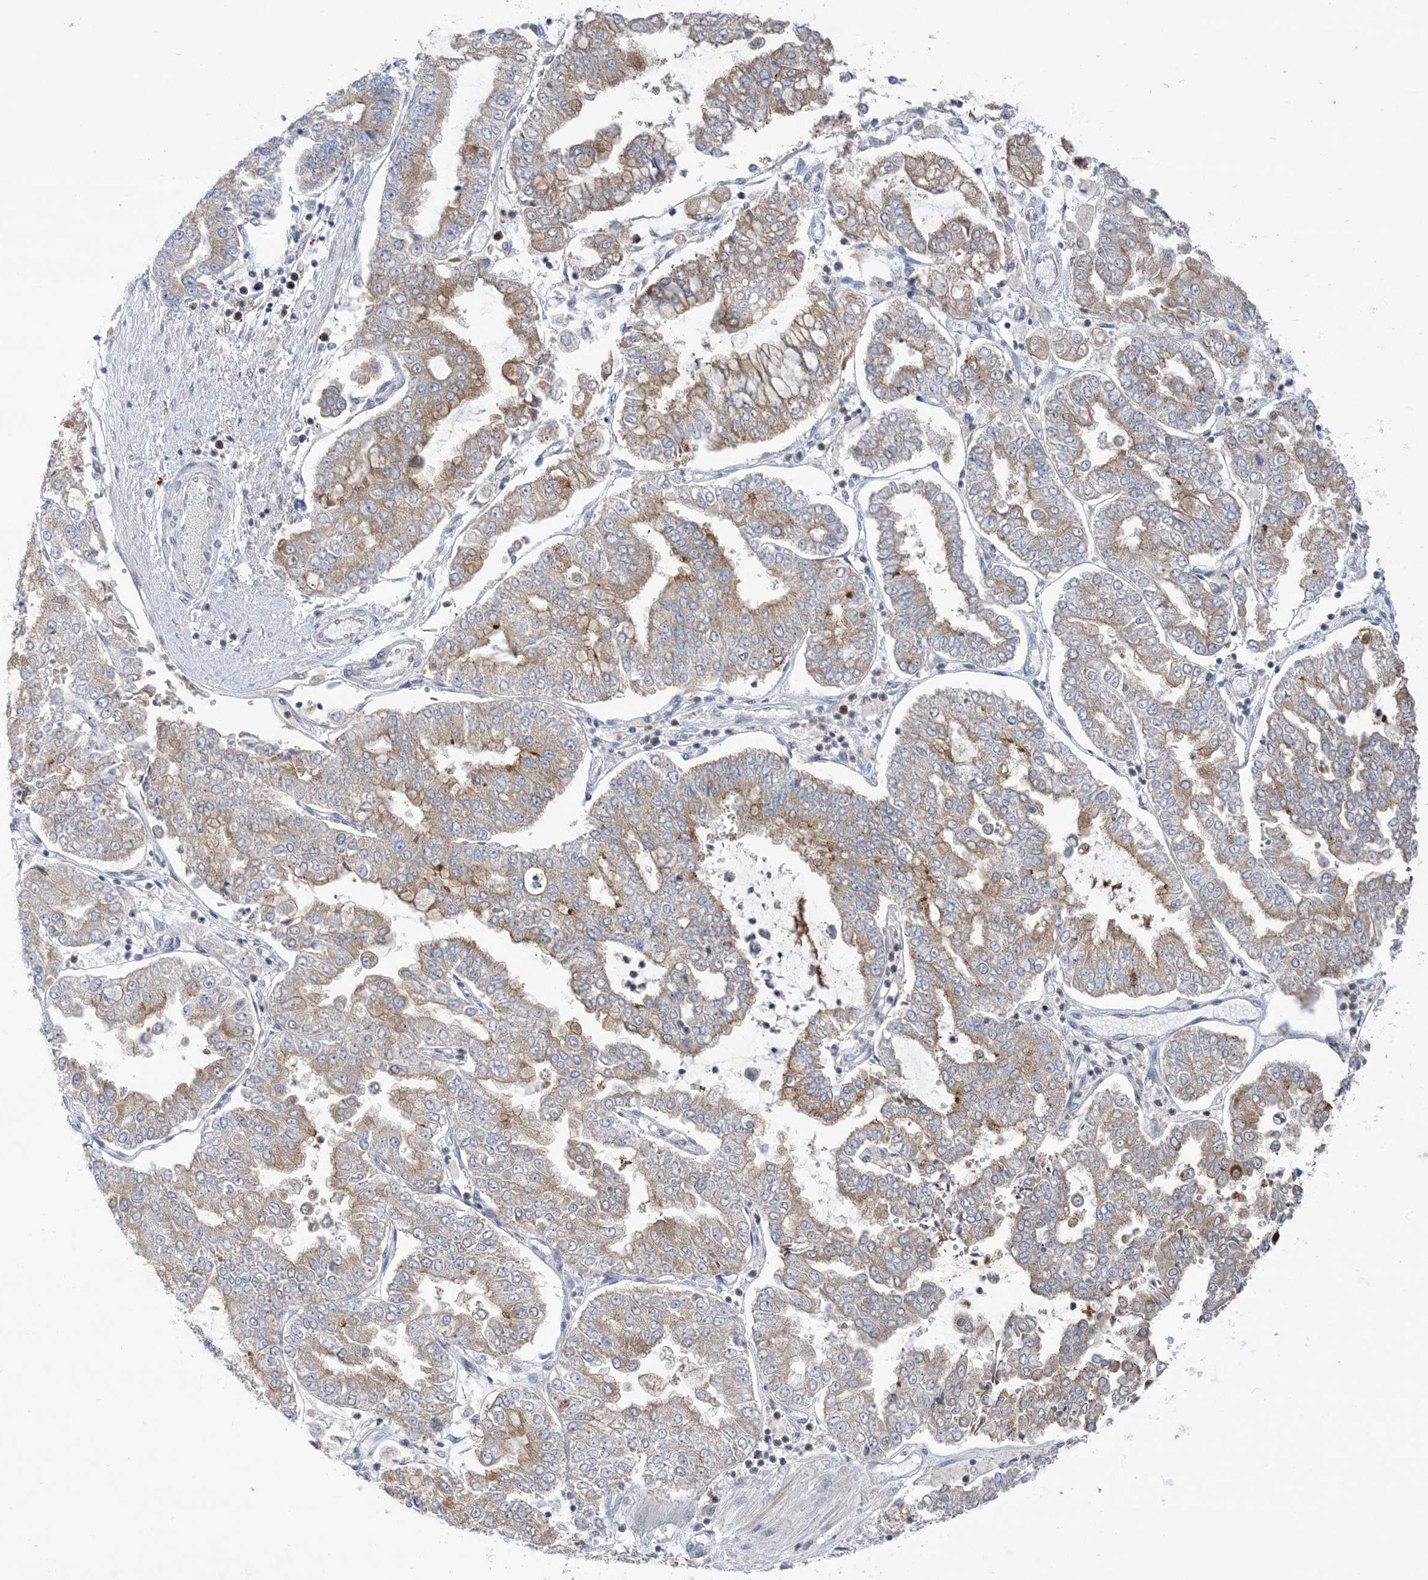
{"staining": {"intensity": "moderate", "quantity": ">75%", "location": "cytoplasmic/membranous"}, "tissue": "stomach cancer", "cell_type": "Tumor cells", "image_type": "cancer", "snomed": [{"axis": "morphology", "description": "Adenocarcinoma, NOS"}, {"axis": "topography", "description": "Stomach"}], "caption": "Moderate cytoplasmic/membranous protein expression is appreciated in approximately >75% of tumor cells in stomach cancer (adenocarcinoma).", "gene": "TFPT", "patient": {"sex": "male", "age": 76}}